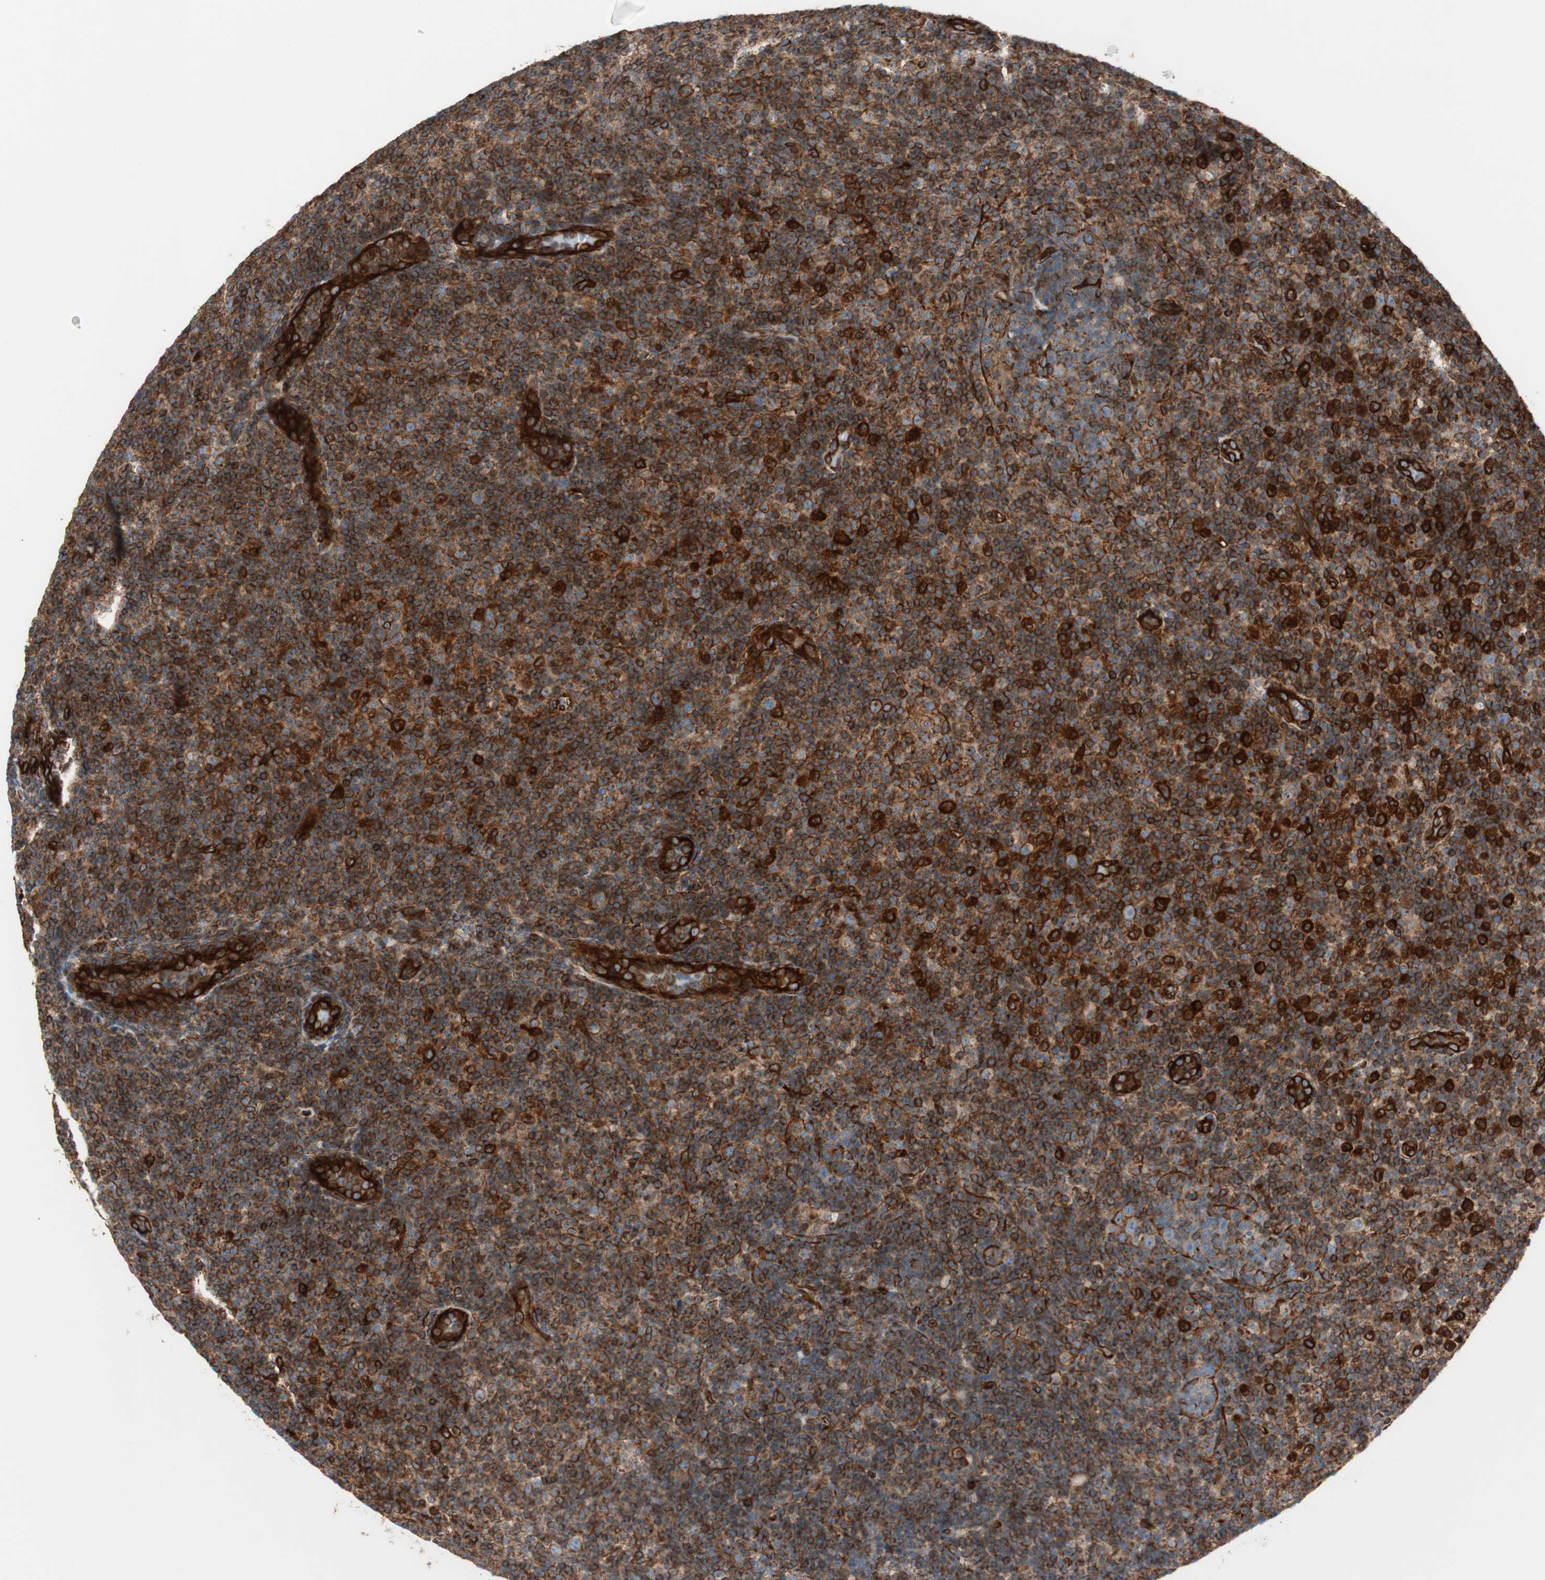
{"staining": {"intensity": "strong", "quantity": ">75%", "location": "cytoplasmic/membranous"}, "tissue": "lymphoma", "cell_type": "Tumor cells", "image_type": "cancer", "snomed": [{"axis": "morphology", "description": "Malignant lymphoma, non-Hodgkin's type, Low grade"}, {"axis": "topography", "description": "Lymph node"}], "caption": "About >75% of tumor cells in human lymphoma show strong cytoplasmic/membranous protein expression as visualized by brown immunohistochemical staining.", "gene": "TCTA", "patient": {"sex": "male", "age": 83}}